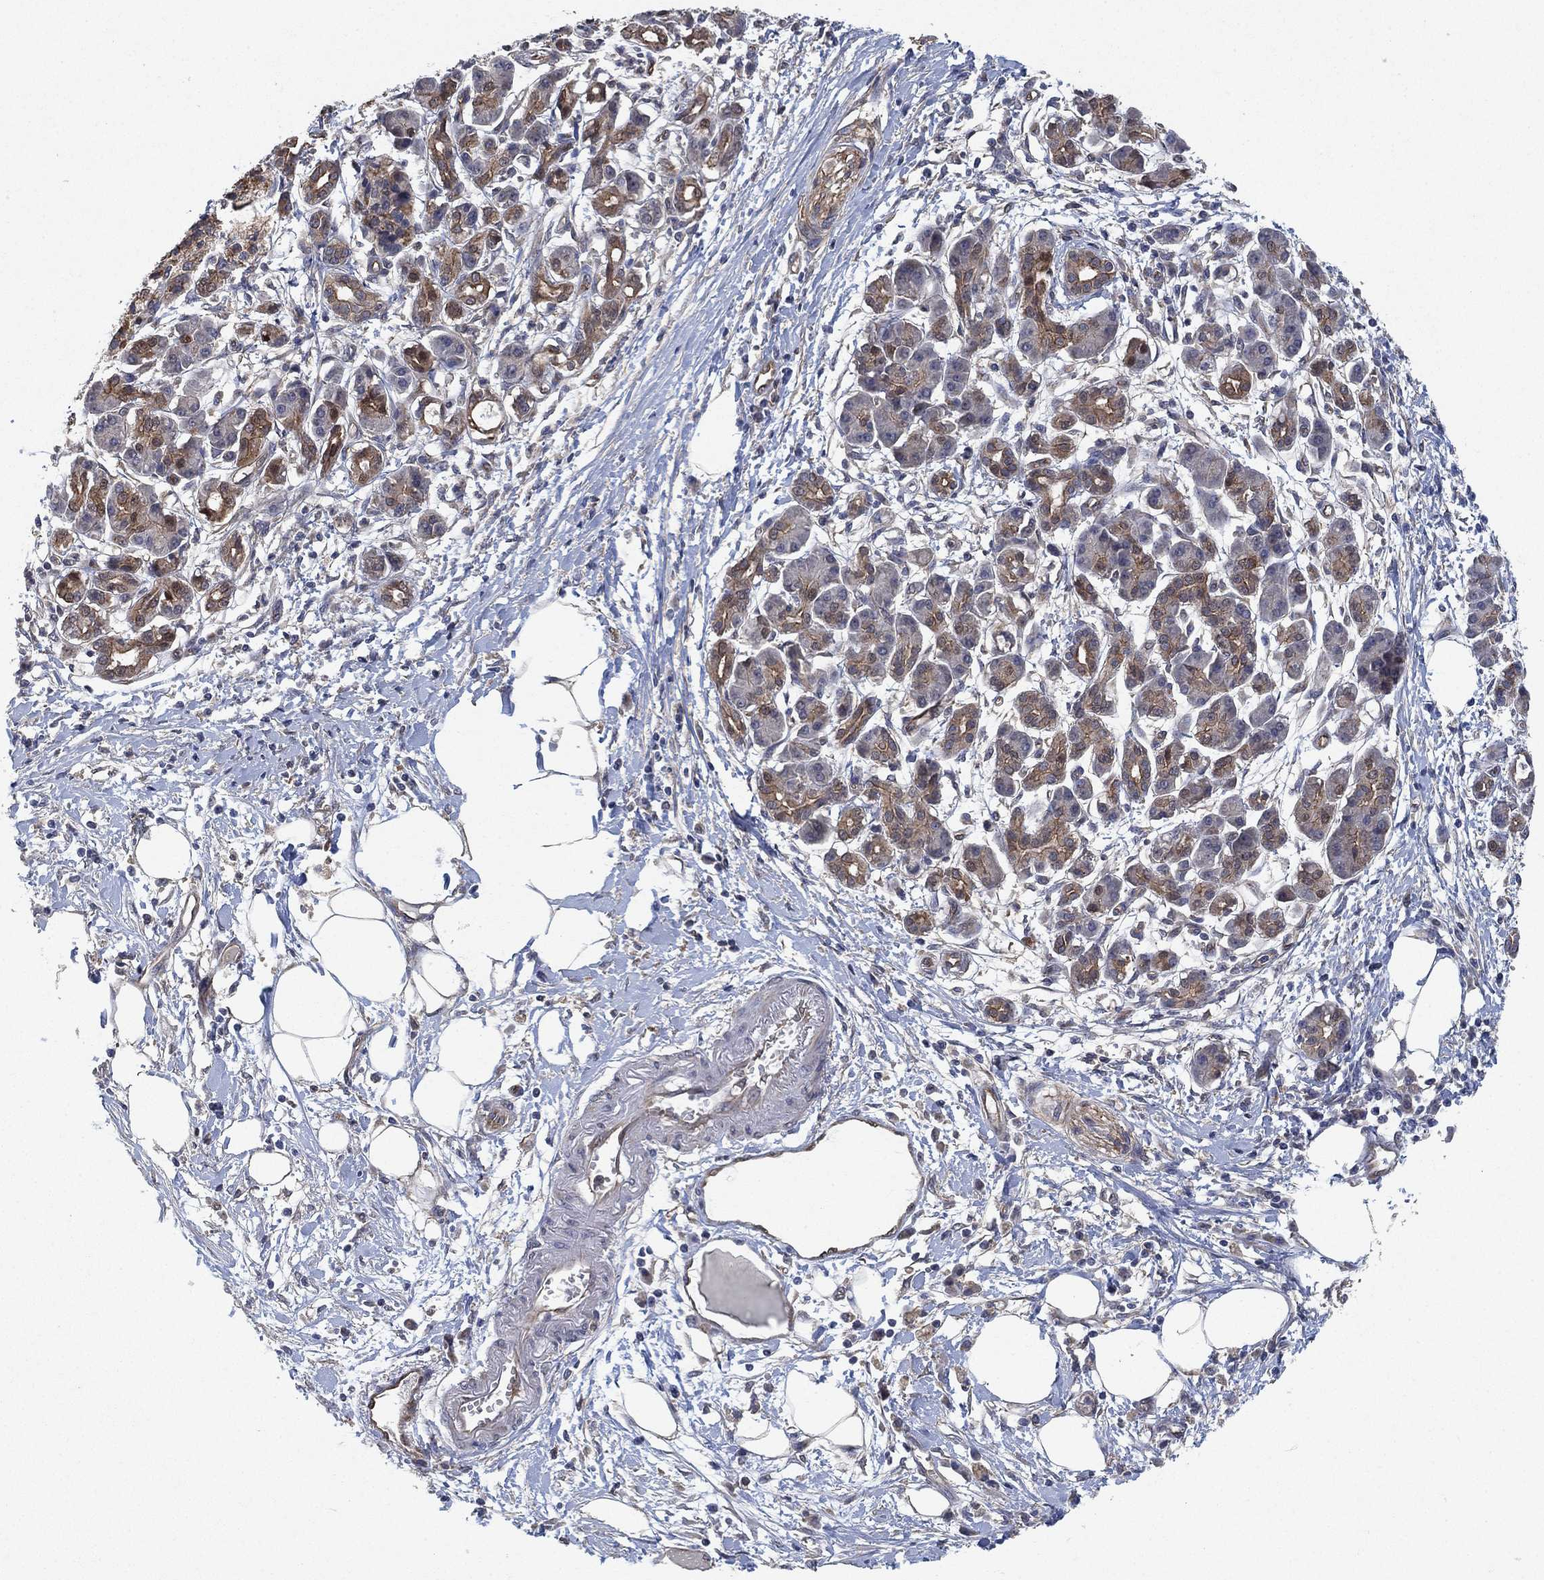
{"staining": {"intensity": "moderate", "quantity": "<25%", "location": "cytoplasmic/membranous"}, "tissue": "pancreatic cancer", "cell_type": "Tumor cells", "image_type": "cancer", "snomed": [{"axis": "morphology", "description": "Adenocarcinoma, NOS"}, {"axis": "topography", "description": "Pancreas"}], "caption": "Protein expression by IHC demonstrates moderate cytoplasmic/membranous positivity in about <25% of tumor cells in adenocarcinoma (pancreatic).", "gene": "MCUR1", "patient": {"sex": "male", "age": 72}}